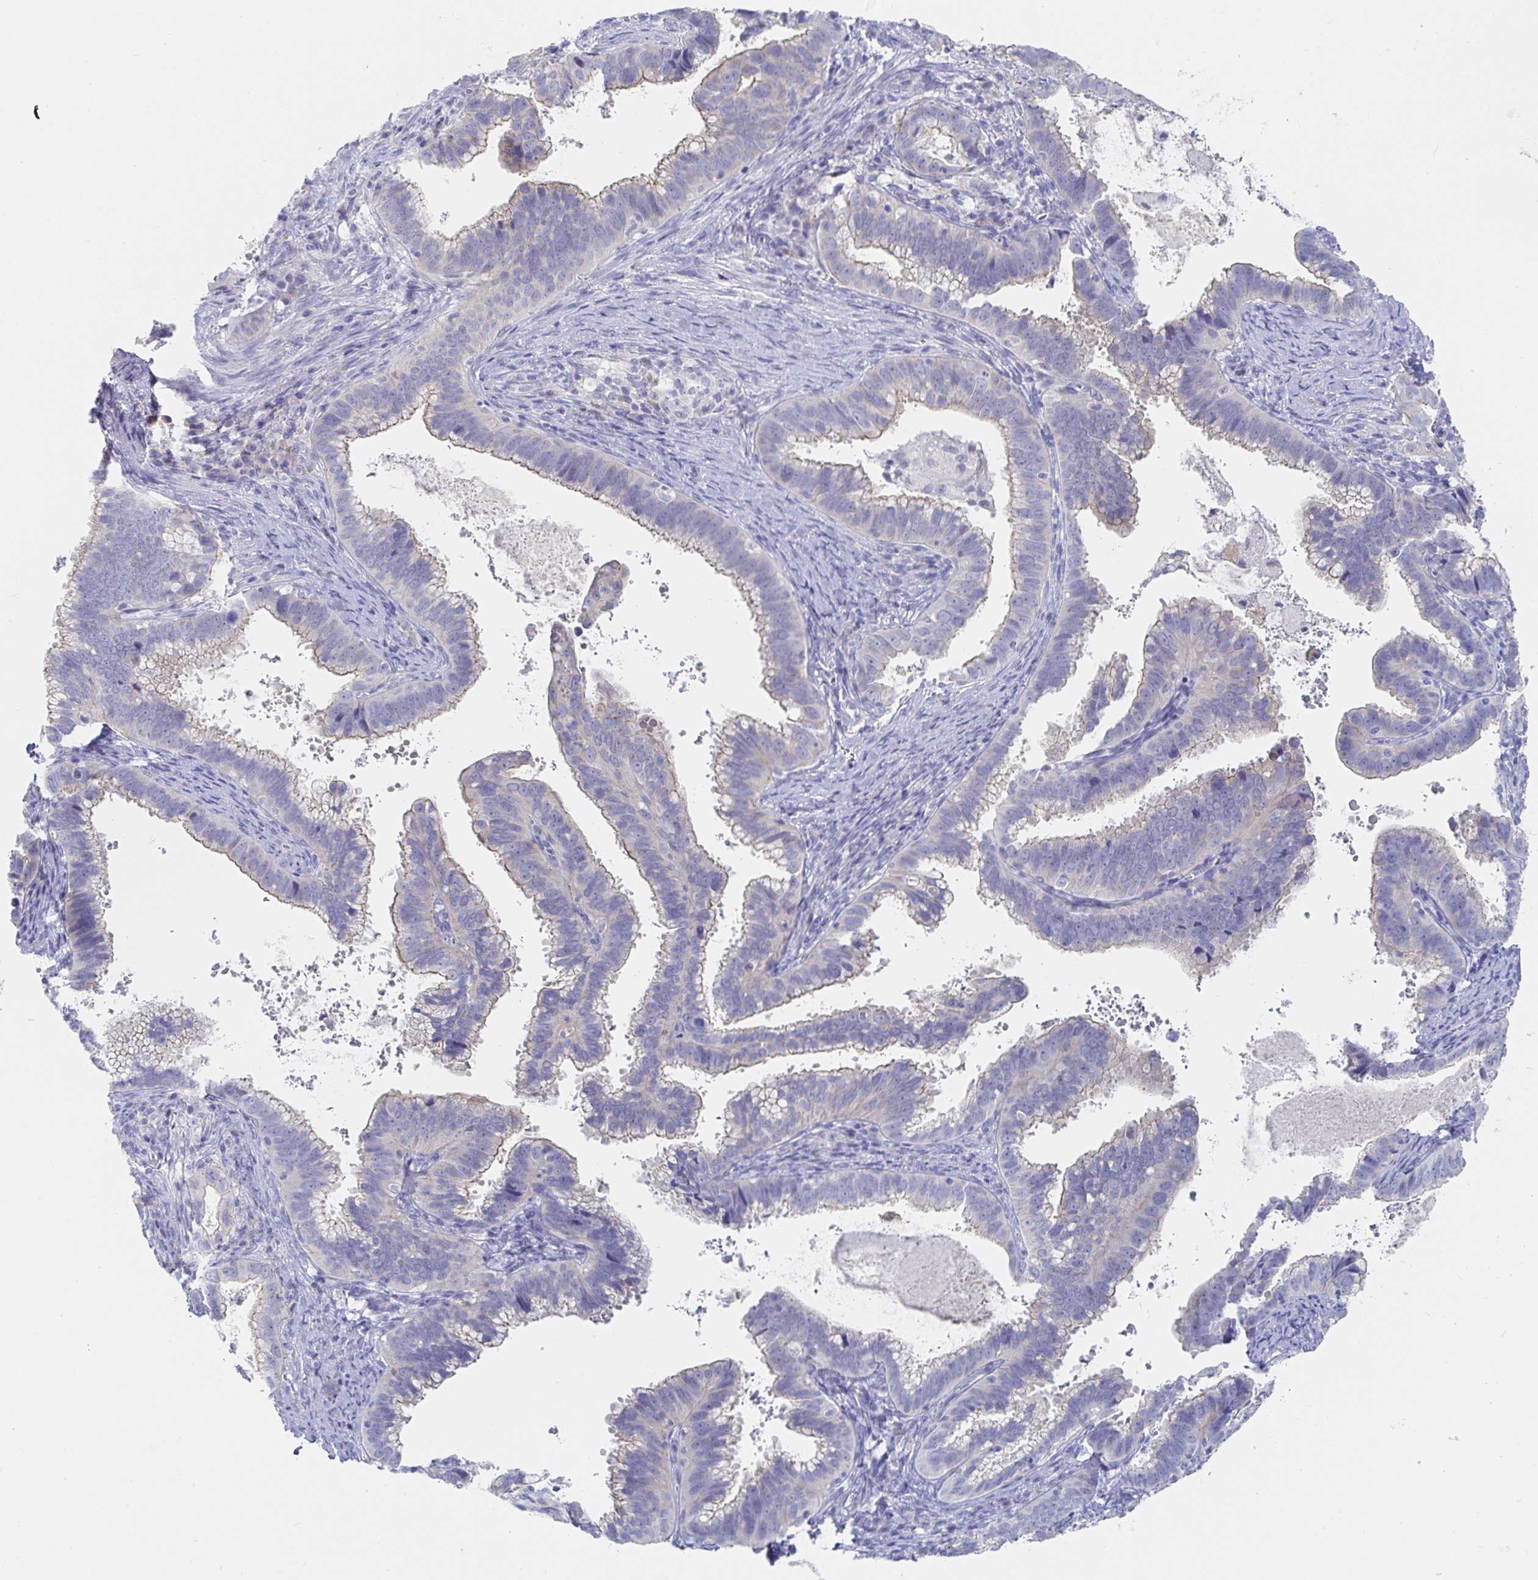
{"staining": {"intensity": "weak", "quantity": "<25%", "location": "cytoplasmic/membranous"}, "tissue": "cervical cancer", "cell_type": "Tumor cells", "image_type": "cancer", "snomed": [{"axis": "morphology", "description": "Adenocarcinoma, NOS"}, {"axis": "topography", "description": "Cervix"}], "caption": "Immunohistochemistry image of neoplastic tissue: human cervical cancer stained with DAB shows no significant protein expression in tumor cells. (DAB (3,3'-diaminobenzidine) immunohistochemistry with hematoxylin counter stain).", "gene": "ZNF430", "patient": {"sex": "female", "age": 61}}